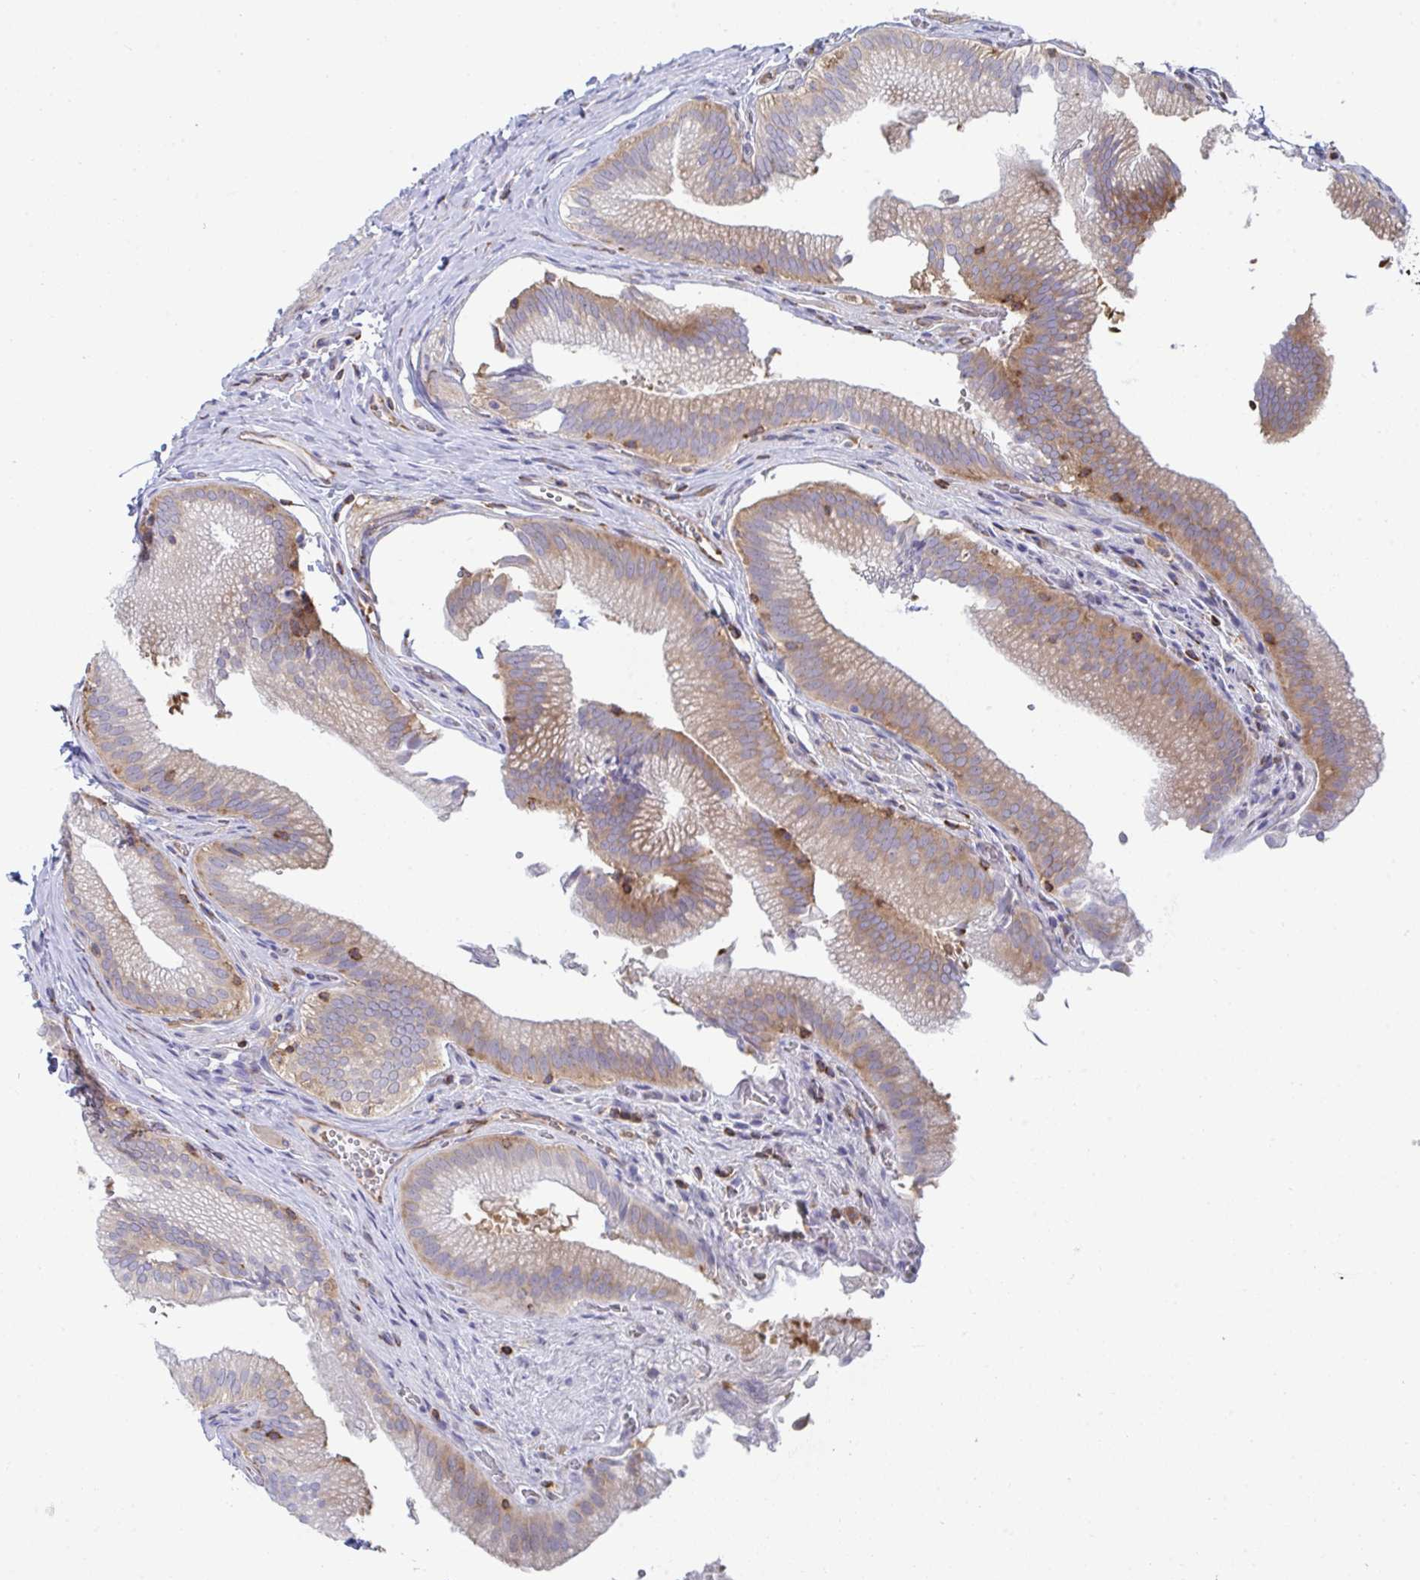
{"staining": {"intensity": "moderate", "quantity": "25%-75%", "location": "cytoplasmic/membranous"}, "tissue": "gallbladder", "cell_type": "Glandular cells", "image_type": "normal", "snomed": [{"axis": "morphology", "description": "Normal tissue, NOS"}, {"axis": "topography", "description": "Gallbladder"}, {"axis": "topography", "description": "Peripheral nerve tissue"}], "caption": "Gallbladder stained for a protein (brown) shows moderate cytoplasmic/membranous positive expression in approximately 25%-75% of glandular cells.", "gene": "WNK1", "patient": {"sex": "male", "age": 17}}